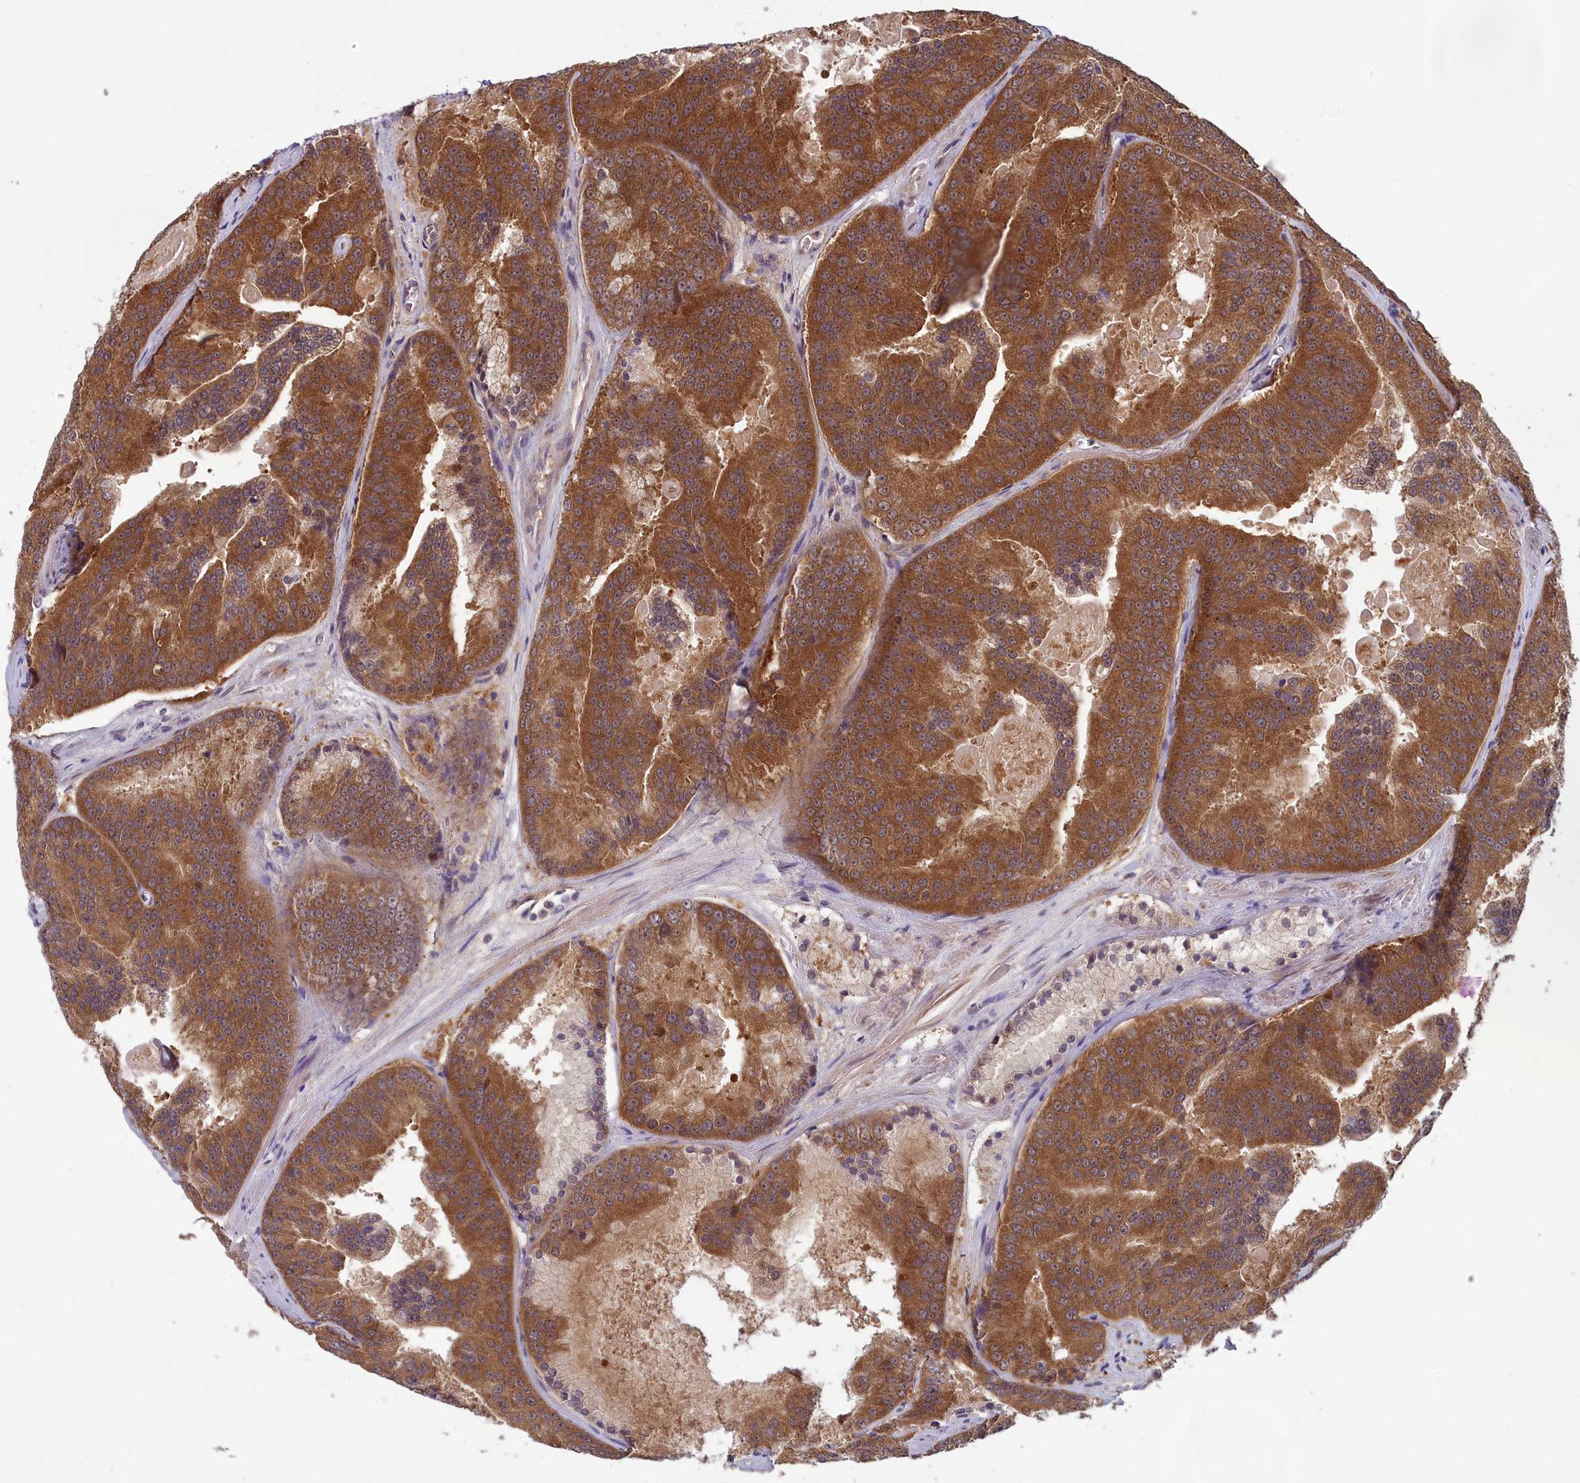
{"staining": {"intensity": "moderate", "quantity": ">75%", "location": "cytoplasmic/membranous"}, "tissue": "prostate cancer", "cell_type": "Tumor cells", "image_type": "cancer", "snomed": [{"axis": "morphology", "description": "Adenocarcinoma, High grade"}, {"axis": "topography", "description": "Prostate"}], "caption": "The photomicrograph reveals staining of adenocarcinoma (high-grade) (prostate), revealing moderate cytoplasmic/membranous protein staining (brown color) within tumor cells.", "gene": "CCDC15", "patient": {"sex": "male", "age": 61}}